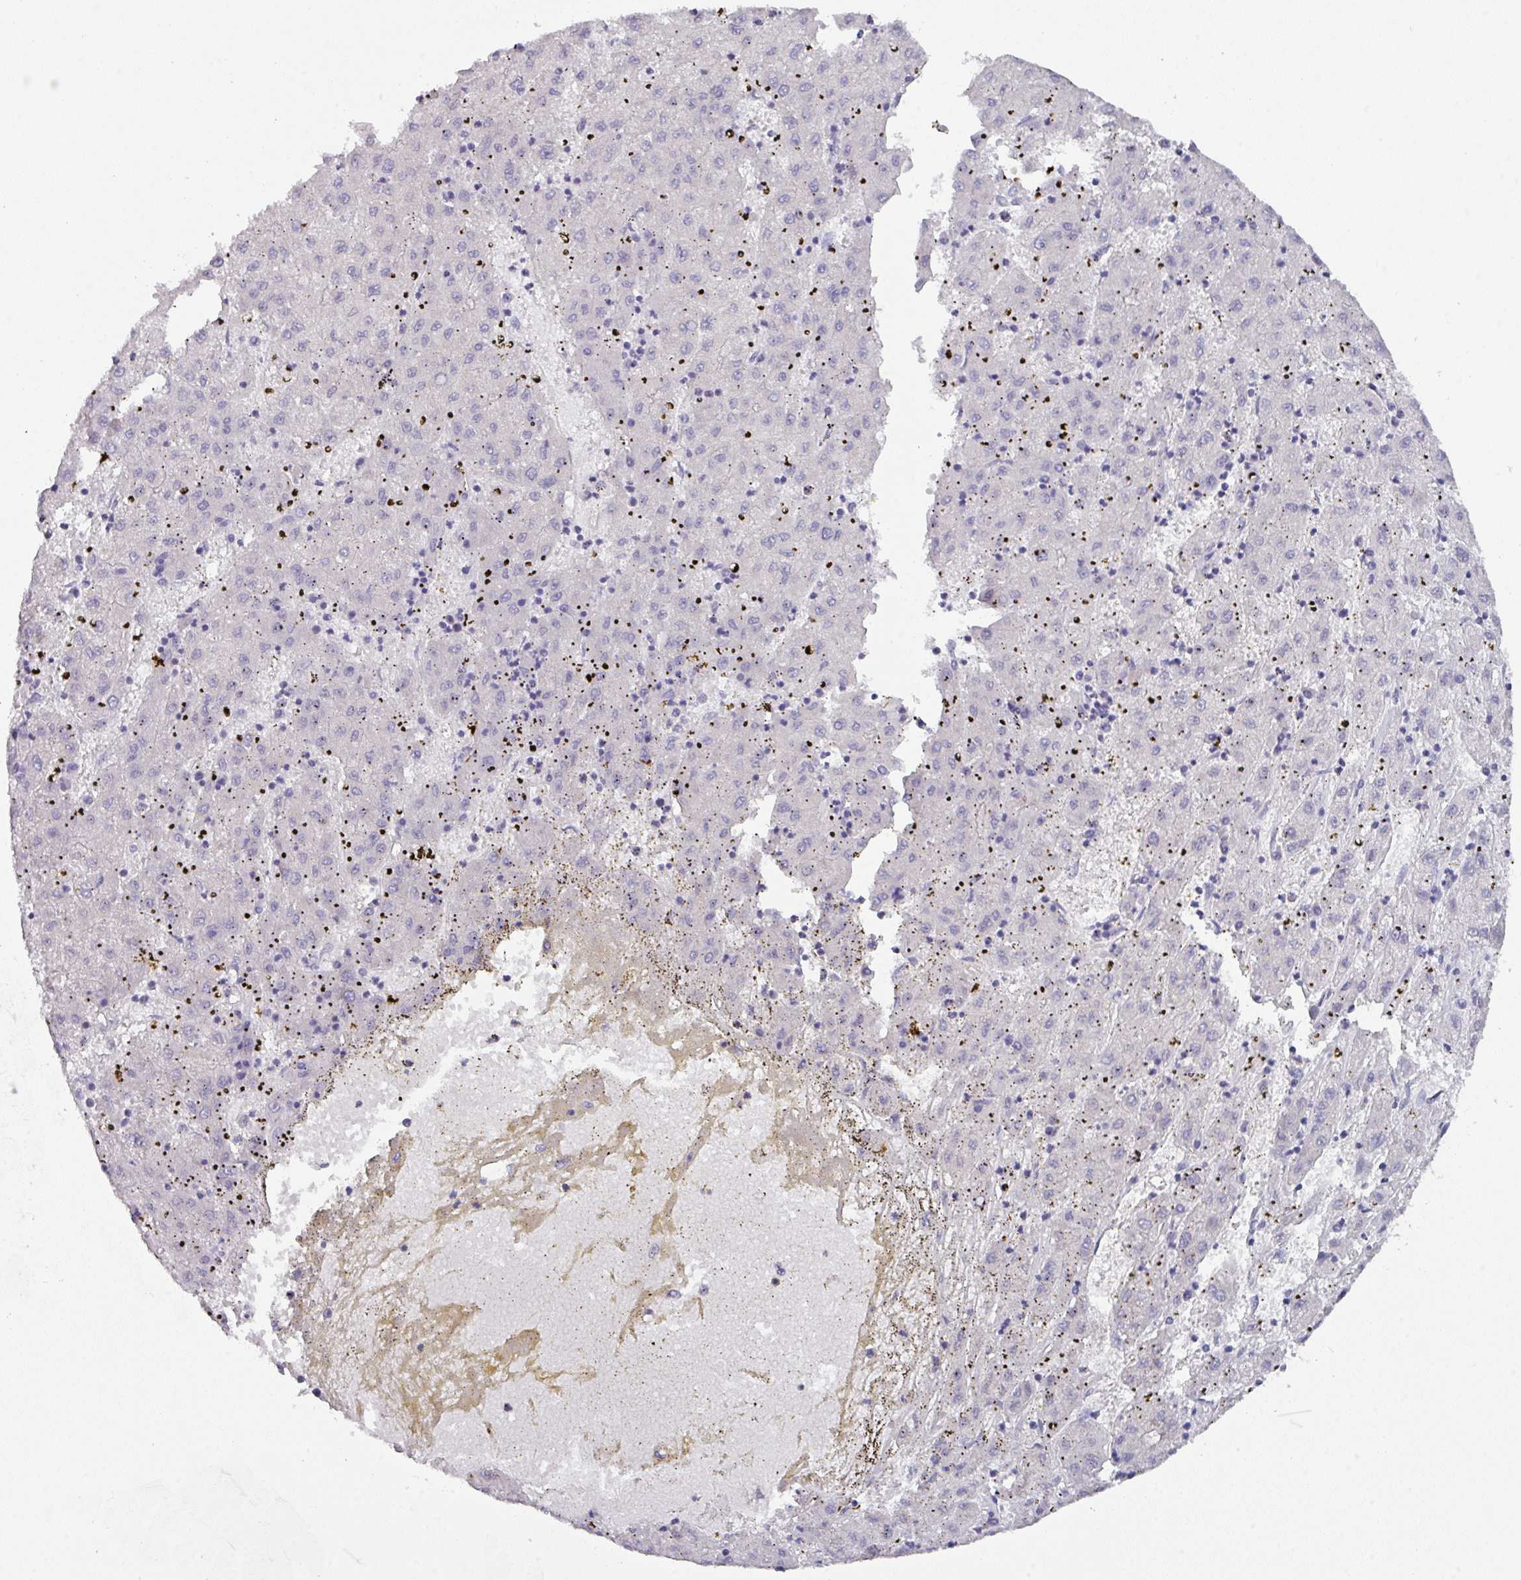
{"staining": {"intensity": "negative", "quantity": "none", "location": "none"}, "tissue": "liver cancer", "cell_type": "Tumor cells", "image_type": "cancer", "snomed": [{"axis": "morphology", "description": "Carcinoma, Hepatocellular, NOS"}, {"axis": "topography", "description": "Liver"}], "caption": "This is an immunohistochemistry (IHC) histopathology image of liver cancer. There is no expression in tumor cells.", "gene": "DCAF12L2", "patient": {"sex": "male", "age": 72}}